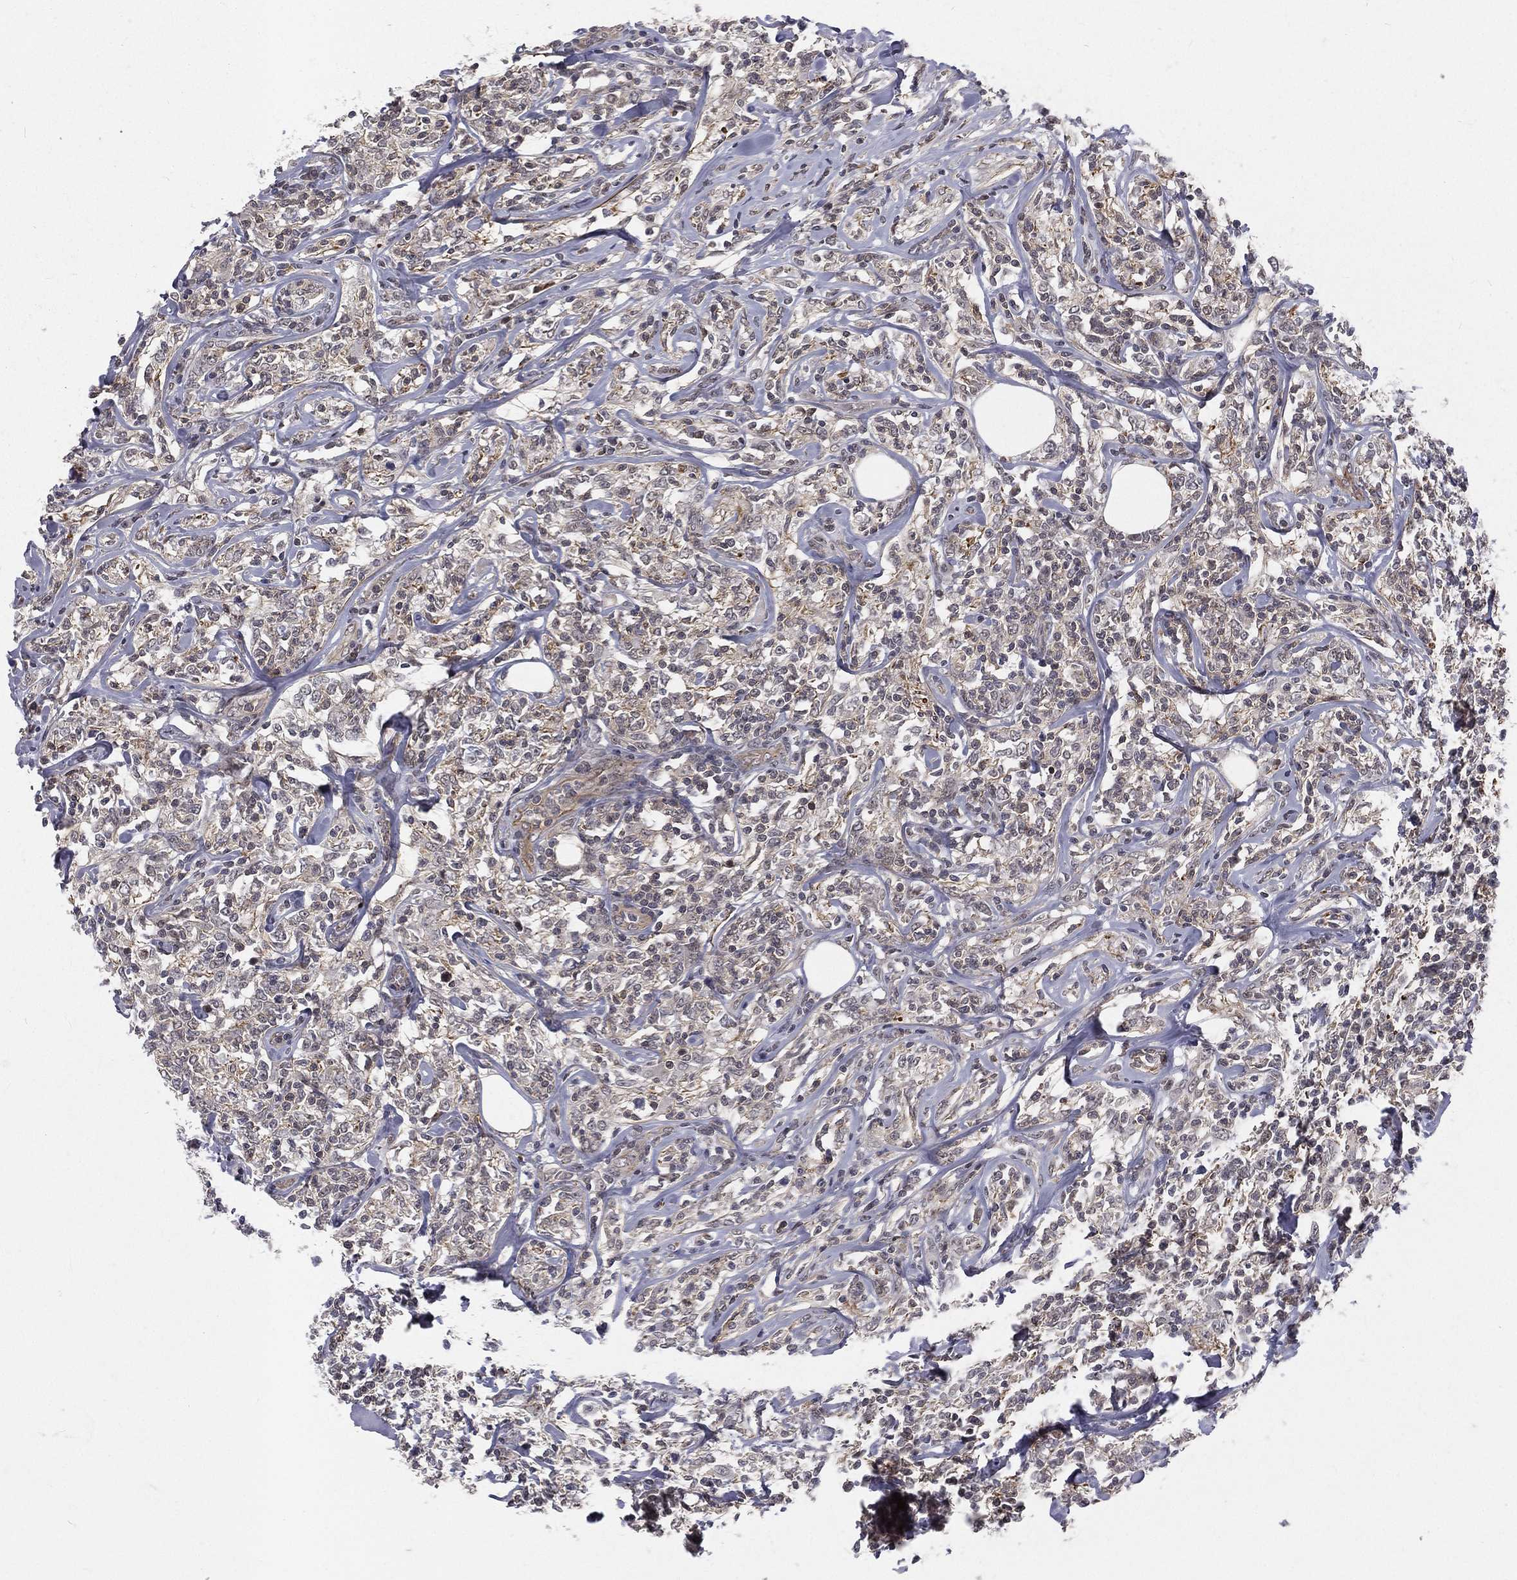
{"staining": {"intensity": "negative", "quantity": "none", "location": "none"}, "tissue": "lymphoma", "cell_type": "Tumor cells", "image_type": "cancer", "snomed": [{"axis": "morphology", "description": "Malignant lymphoma, non-Hodgkin's type, High grade"}, {"axis": "topography", "description": "Lymph node"}], "caption": "Tumor cells are negative for brown protein staining in lymphoma.", "gene": "MORC2", "patient": {"sex": "female", "age": 84}}